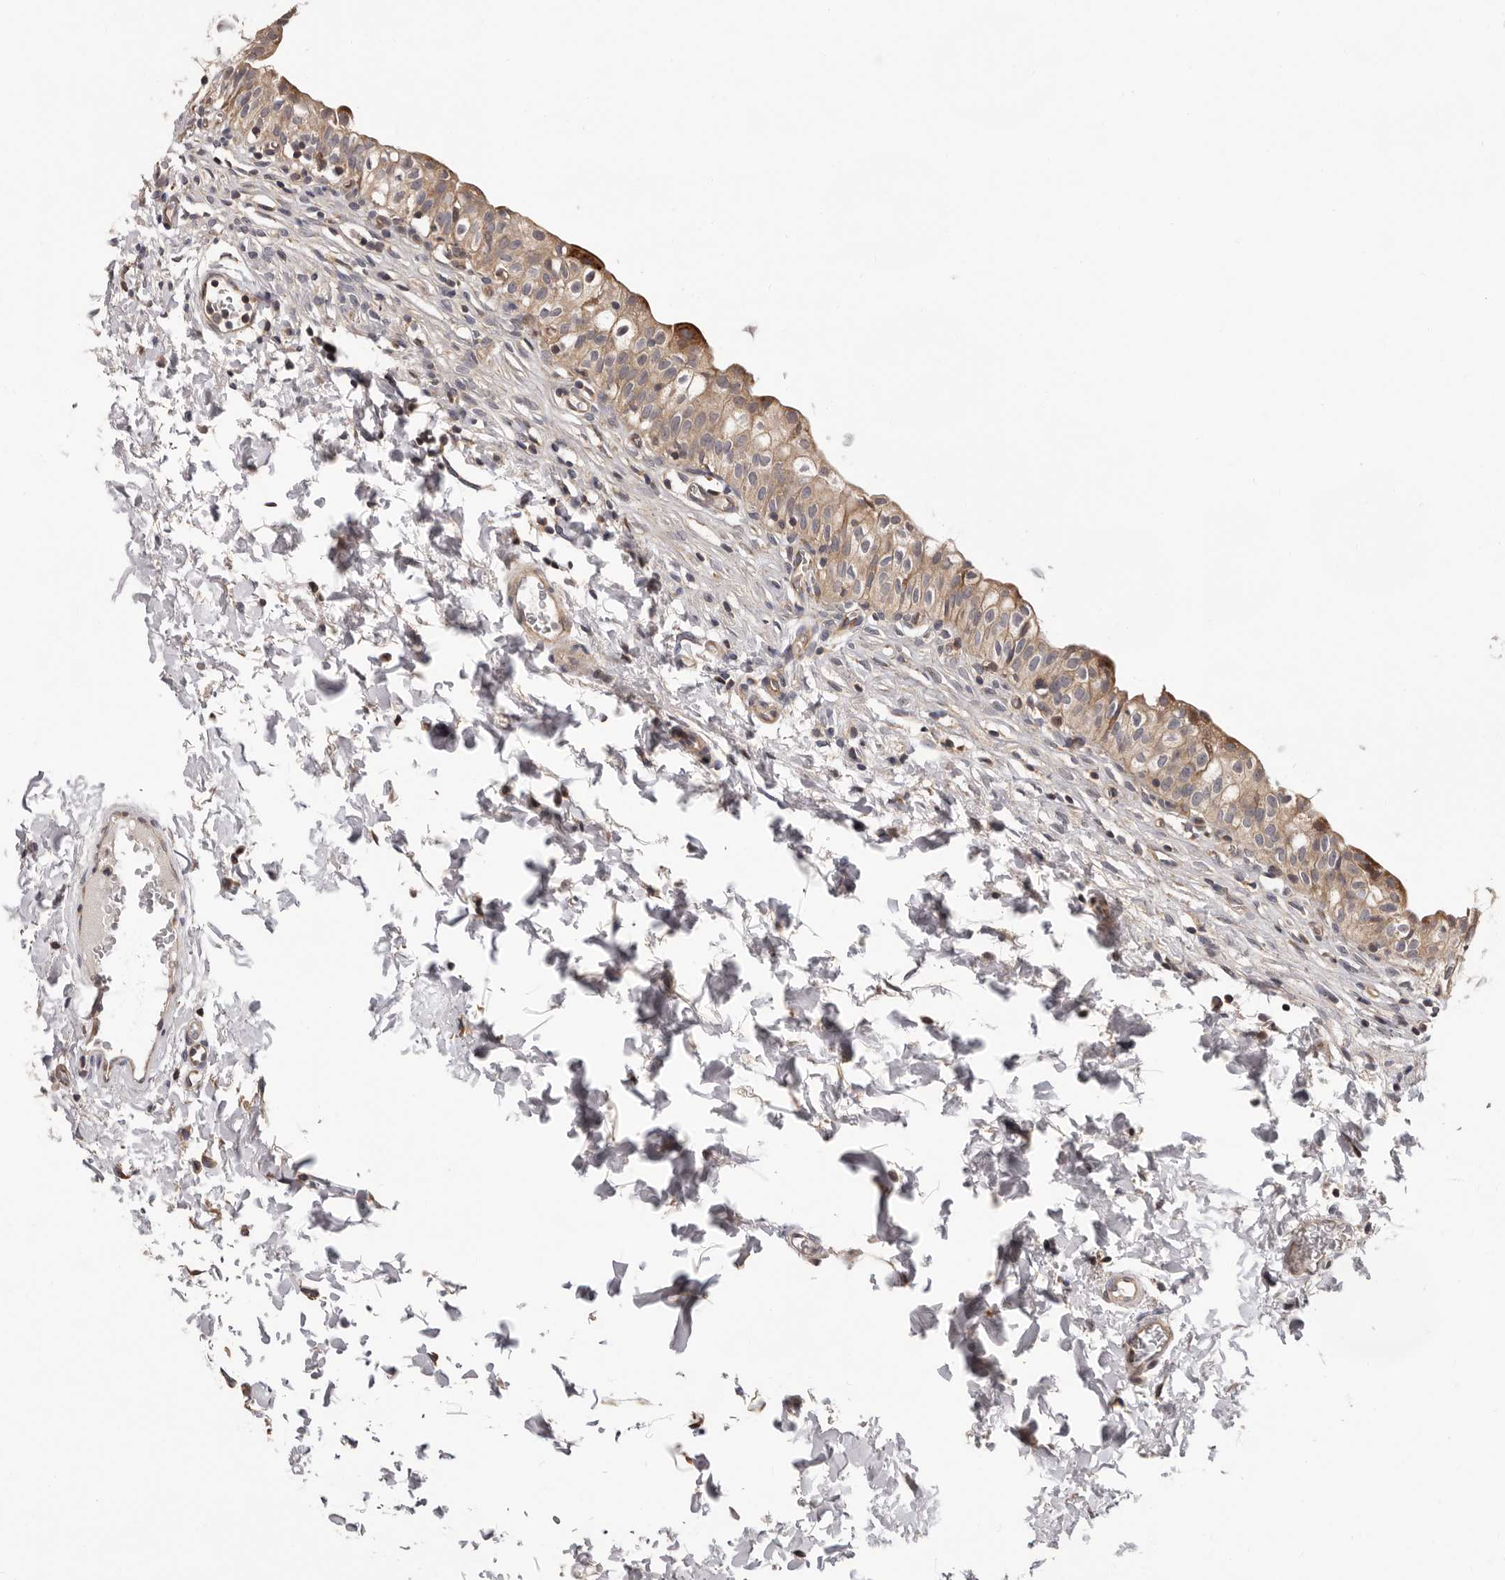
{"staining": {"intensity": "moderate", "quantity": "25%-75%", "location": "cytoplasmic/membranous"}, "tissue": "urinary bladder", "cell_type": "Urothelial cells", "image_type": "normal", "snomed": [{"axis": "morphology", "description": "Normal tissue, NOS"}, {"axis": "topography", "description": "Urinary bladder"}], "caption": "Immunohistochemistry (IHC) photomicrograph of normal urinary bladder: urinary bladder stained using immunohistochemistry (IHC) demonstrates medium levels of moderate protein expression localized specifically in the cytoplasmic/membranous of urothelial cells, appearing as a cytoplasmic/membranous brown color.", "gene": "VPS37A", "patient": {"sex": "male", "age": 55}}